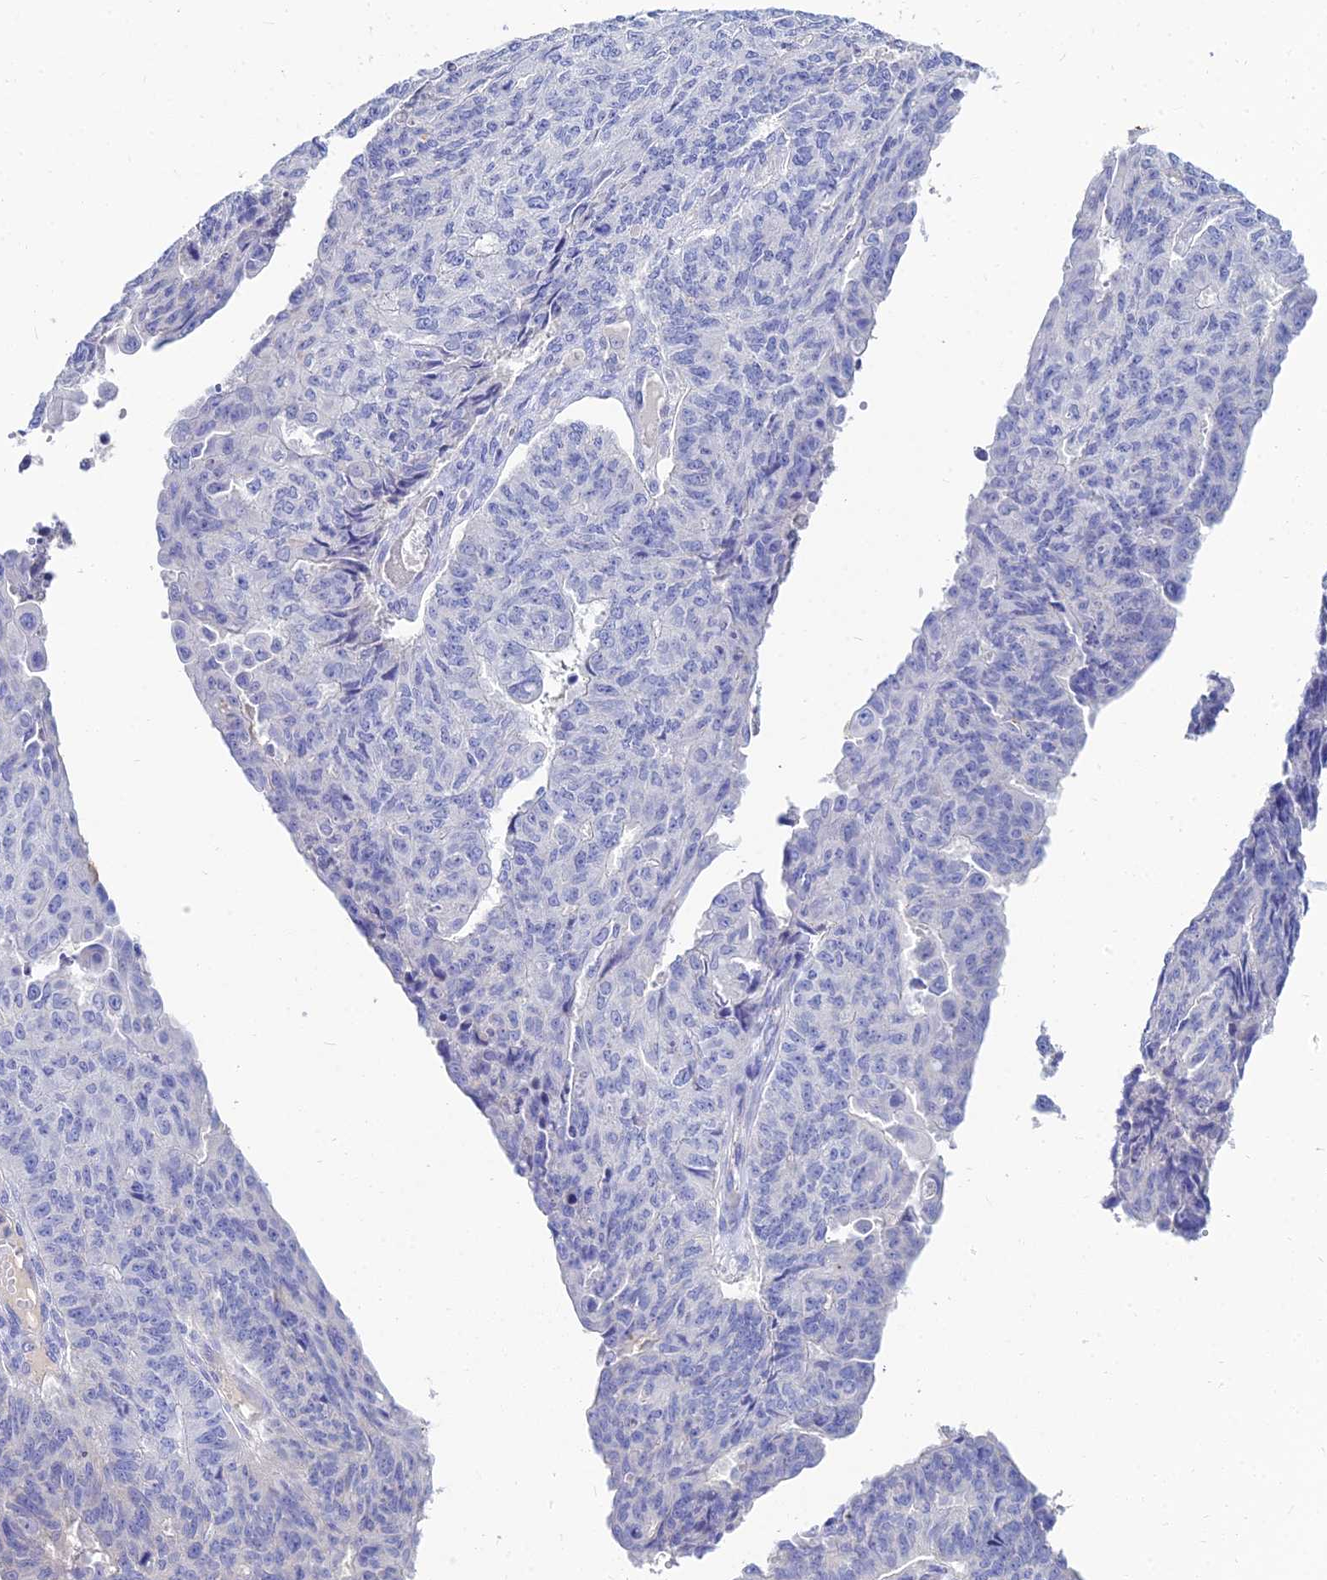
{"staining": {"intensity": "negative", "quantity": "none", "location": "none"}, "tissue": "endometrial cancer", "cell_type": "Tumor cells", "image_type": "cancer", "snomed": [{"axis": "morphology", "description": "Adenocarcinoma, NOS"}, {"axis": "topography", "description": "Endometrium"}], "caption": "This is an IHC photomicrograph of human endometrial cancer (adenocarcinoma). There is no staining in tumor cells.", "gene": "ZNF552", "patient": {"sex": "female", "age": 32}}